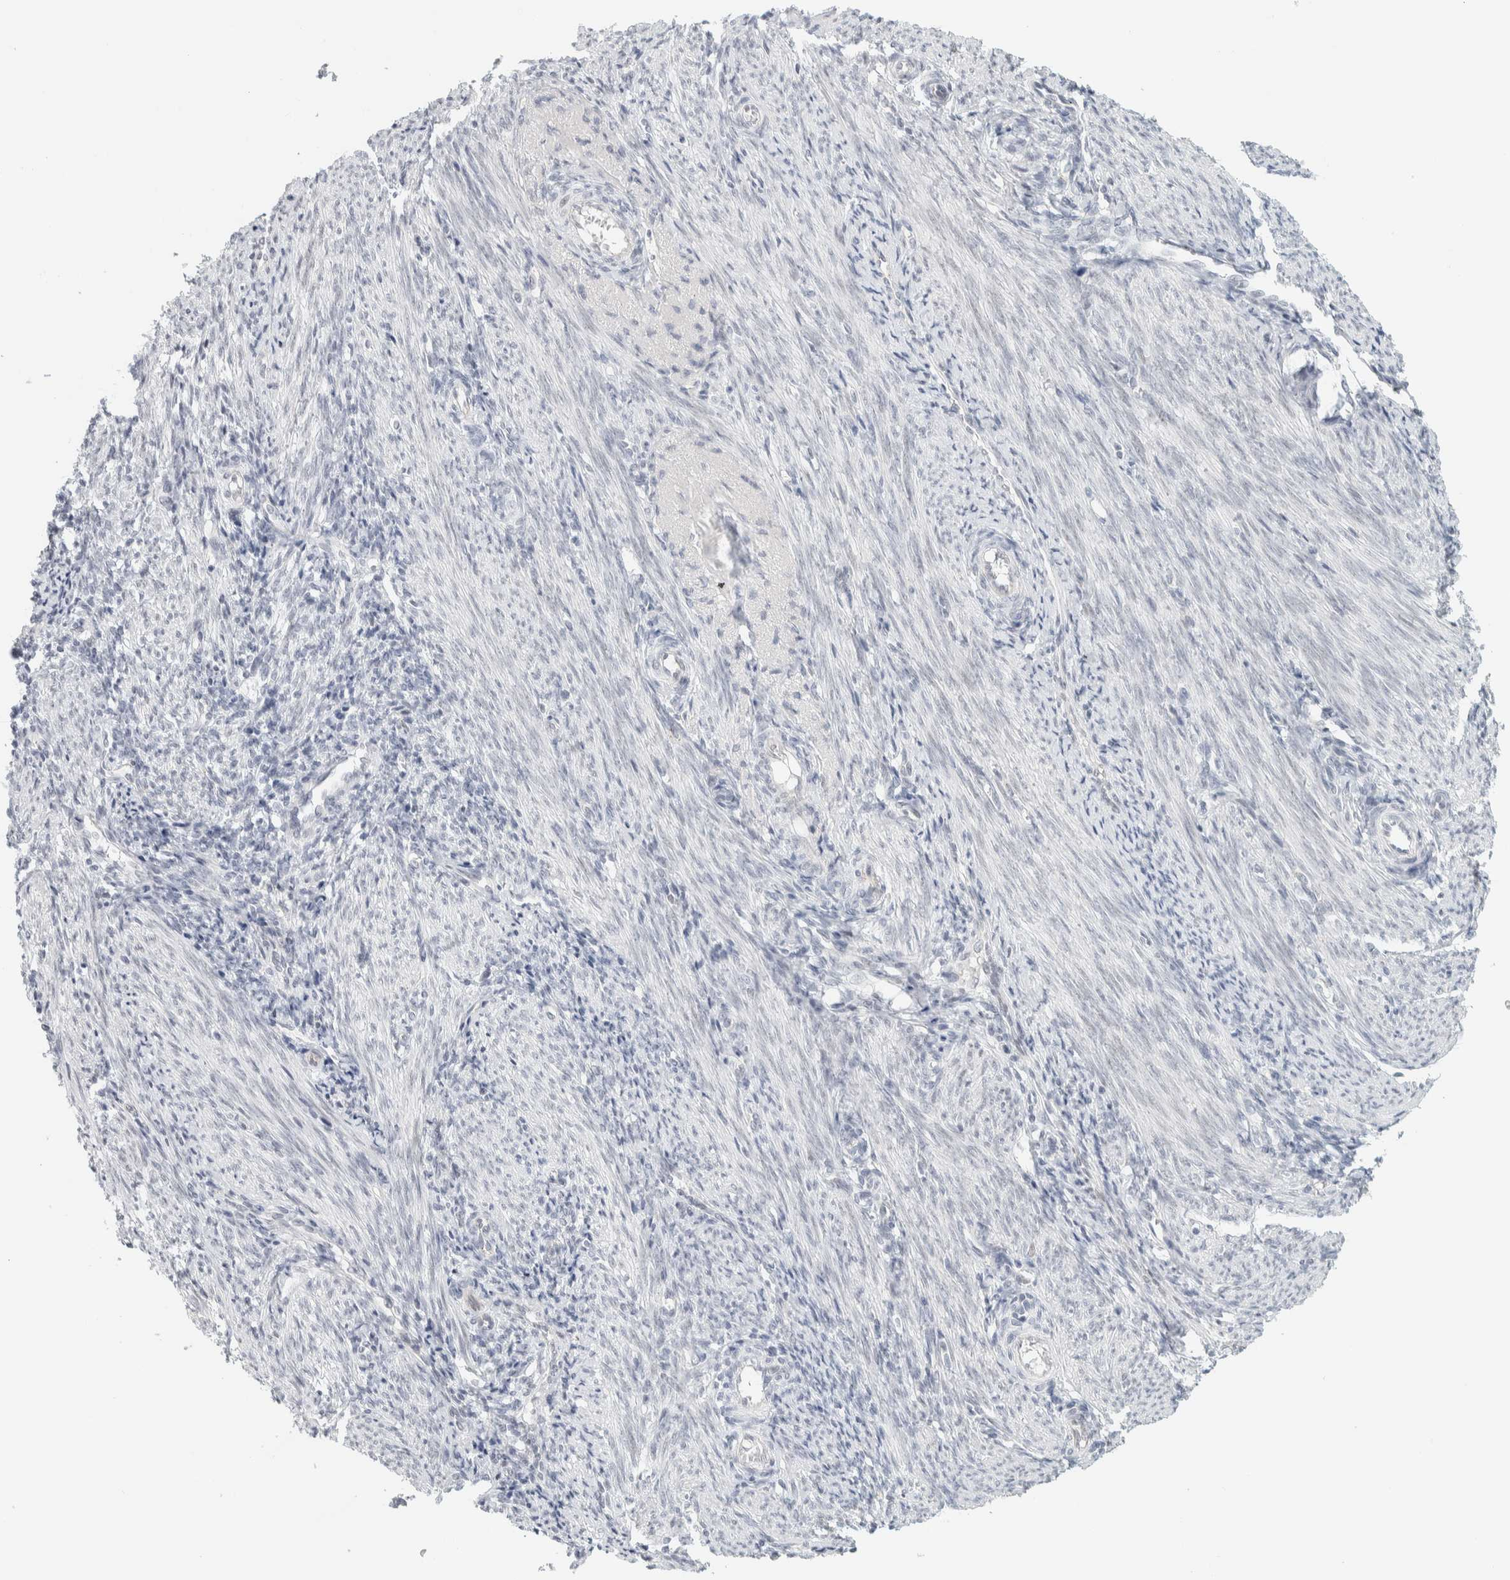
{"staining": {"intensity": "negative", "quantity": "none", "location": "none"}, "tissue": "endometrium", "cell_type": "Cells in endometrial stroma", "image_type": "normal", "snomed": [{"axis": "morphology", "description": "Normal tissue, NOS"}, {"axis": "topography", "description": "Uterus"}, {"axis": "topography", "description": "Endometrium"}], "caption": "Image shows no protein expression in cells in endometrial stroma of normal endometrium.", "gene": "CDH17", "patient": {"sex": "female", "age": 33}}